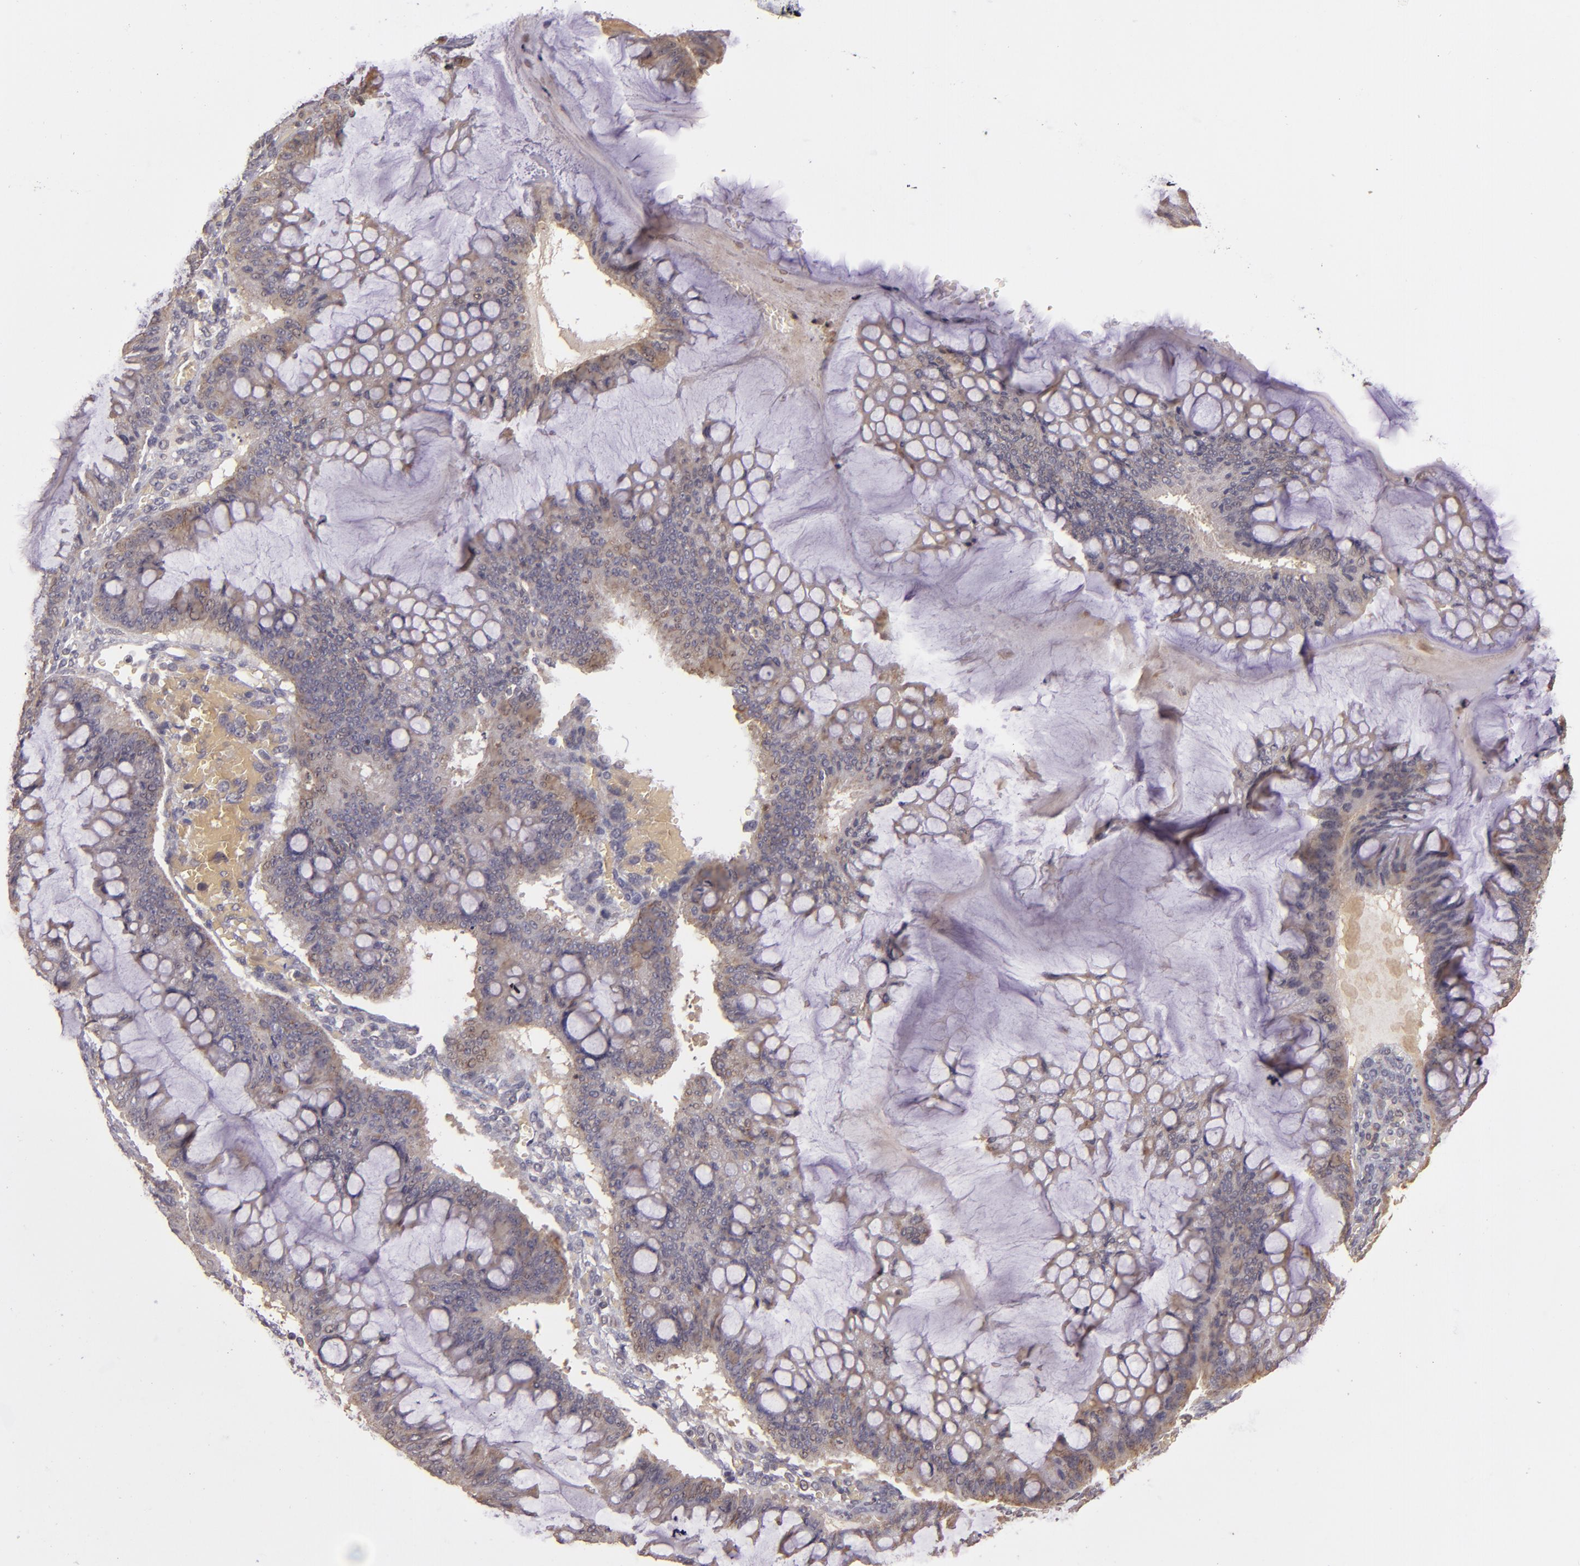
{"staining": {"intensity": "weak", "quantity": ">75%", "location": "cytoplasmic/membranous"}, "tissue": "ovarian cancer", "cell_type": "Tumor cells", "image_type": "cancer", "snomed": [{"axis": "morphology", "description": "Cystadenocarcinoma, mucinous, NOS"}, {"axis": "topography", "description": "Ovary"}], "caption": "A brown stain shows weak cytoplasmic/membranous expression of a protein in ovarian cancer (mucinous cystadenocarcinoma) tumor cells.", "gene": "ABL1", "patient": {"sex": "female", "age": 73}}